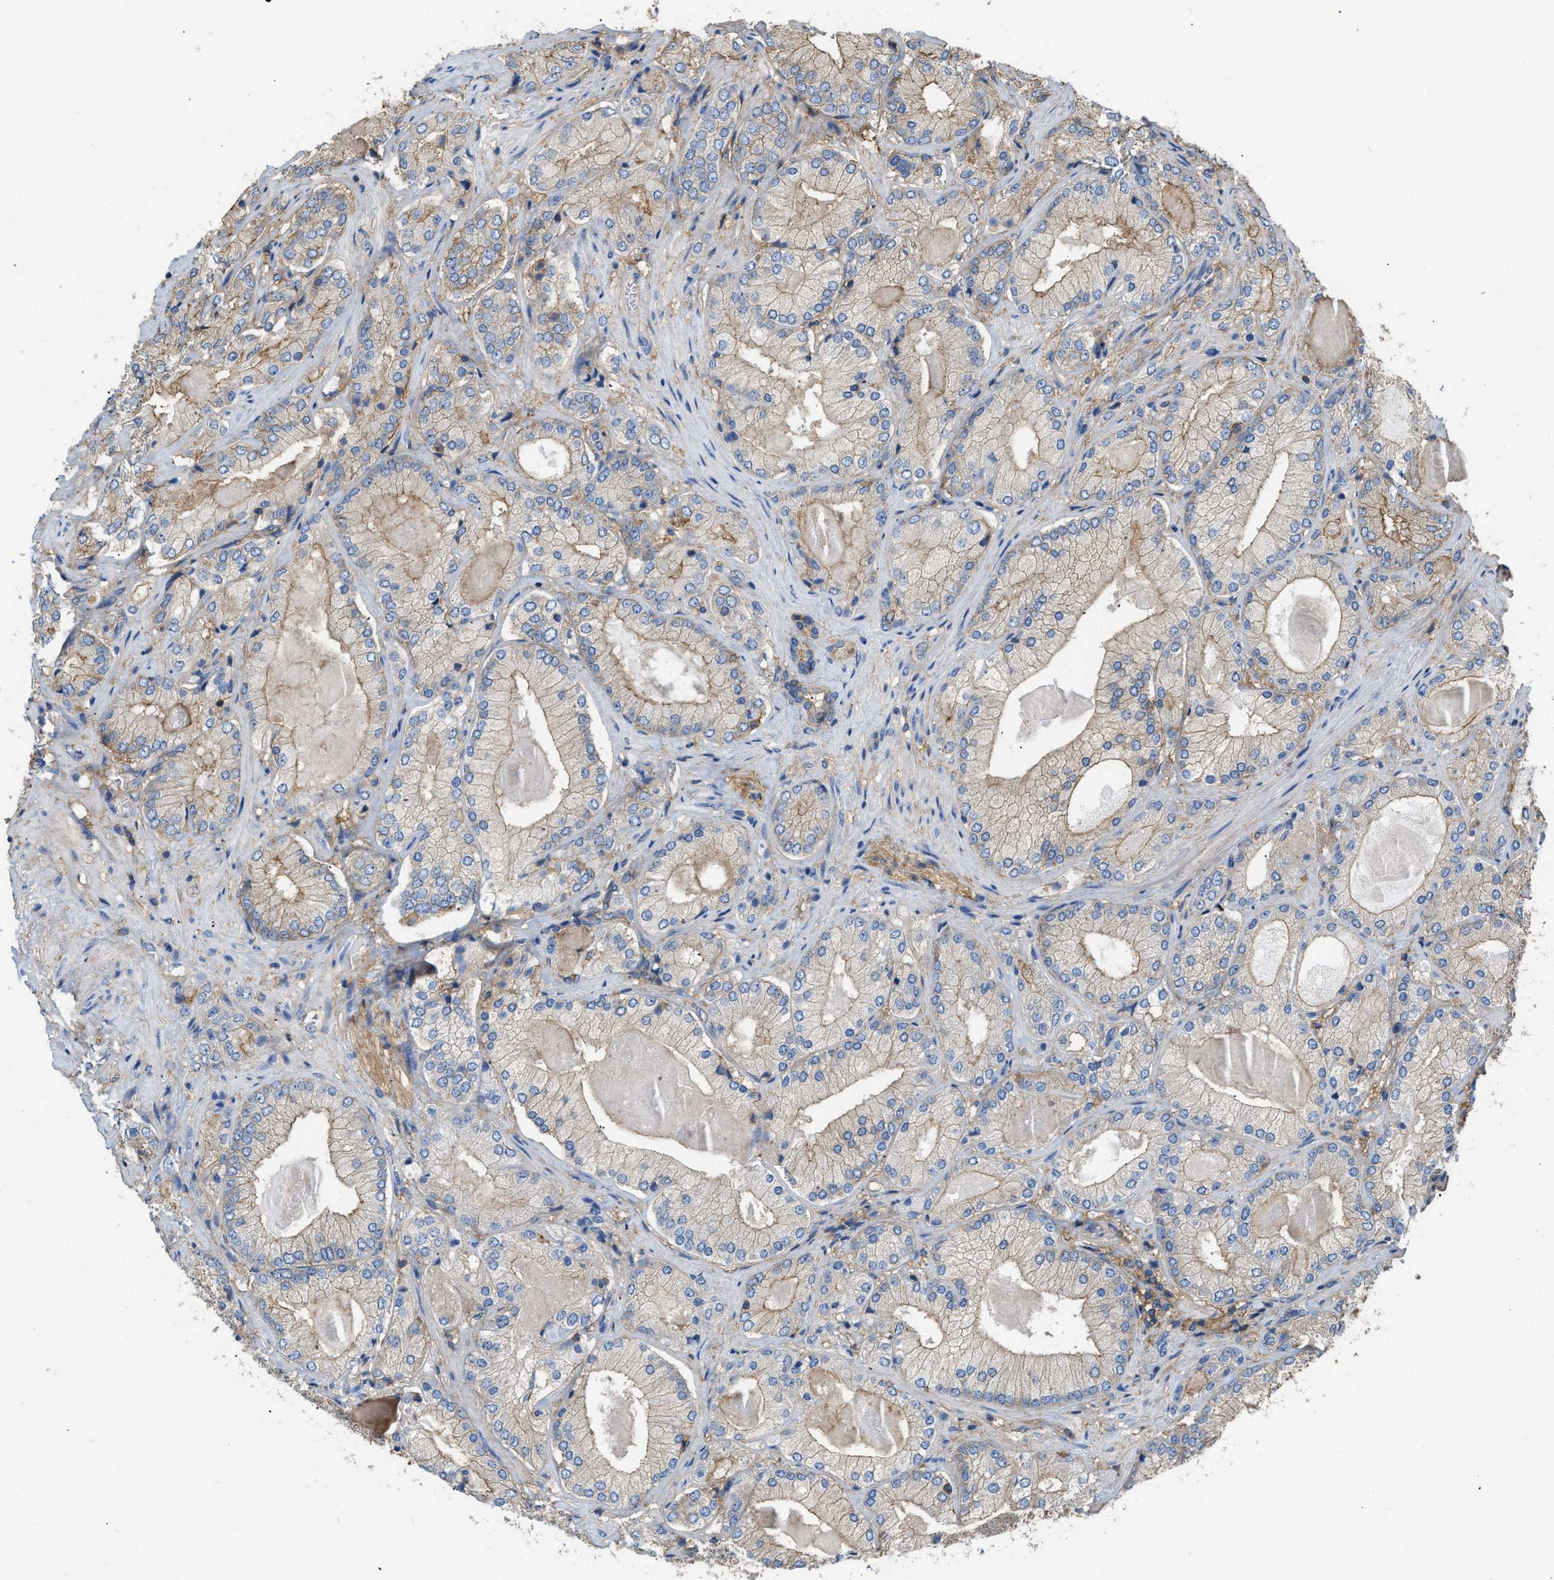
{"staining": {"intensity": "moderate", "quantity": "<25%", "location": "cytoplasmic/membranous"}, "tissue": "prostate cancer", "cell_type": "Tumor cells", "image_type": "cancer", "snomed": [{"axis": "morphology", "description": "Adenocarcinoma, Low grade"}, {"axis": "topography", "description": "Prostate"}], "caption": "Prostate low-grade adenocarcinoma stained with a brown dye exhibits moderate cytoplasmic/membranous positive positivity in about <25% of tumor cells.", "gene": "GNB4", "patient": {"sex": "male", "age": 65}}